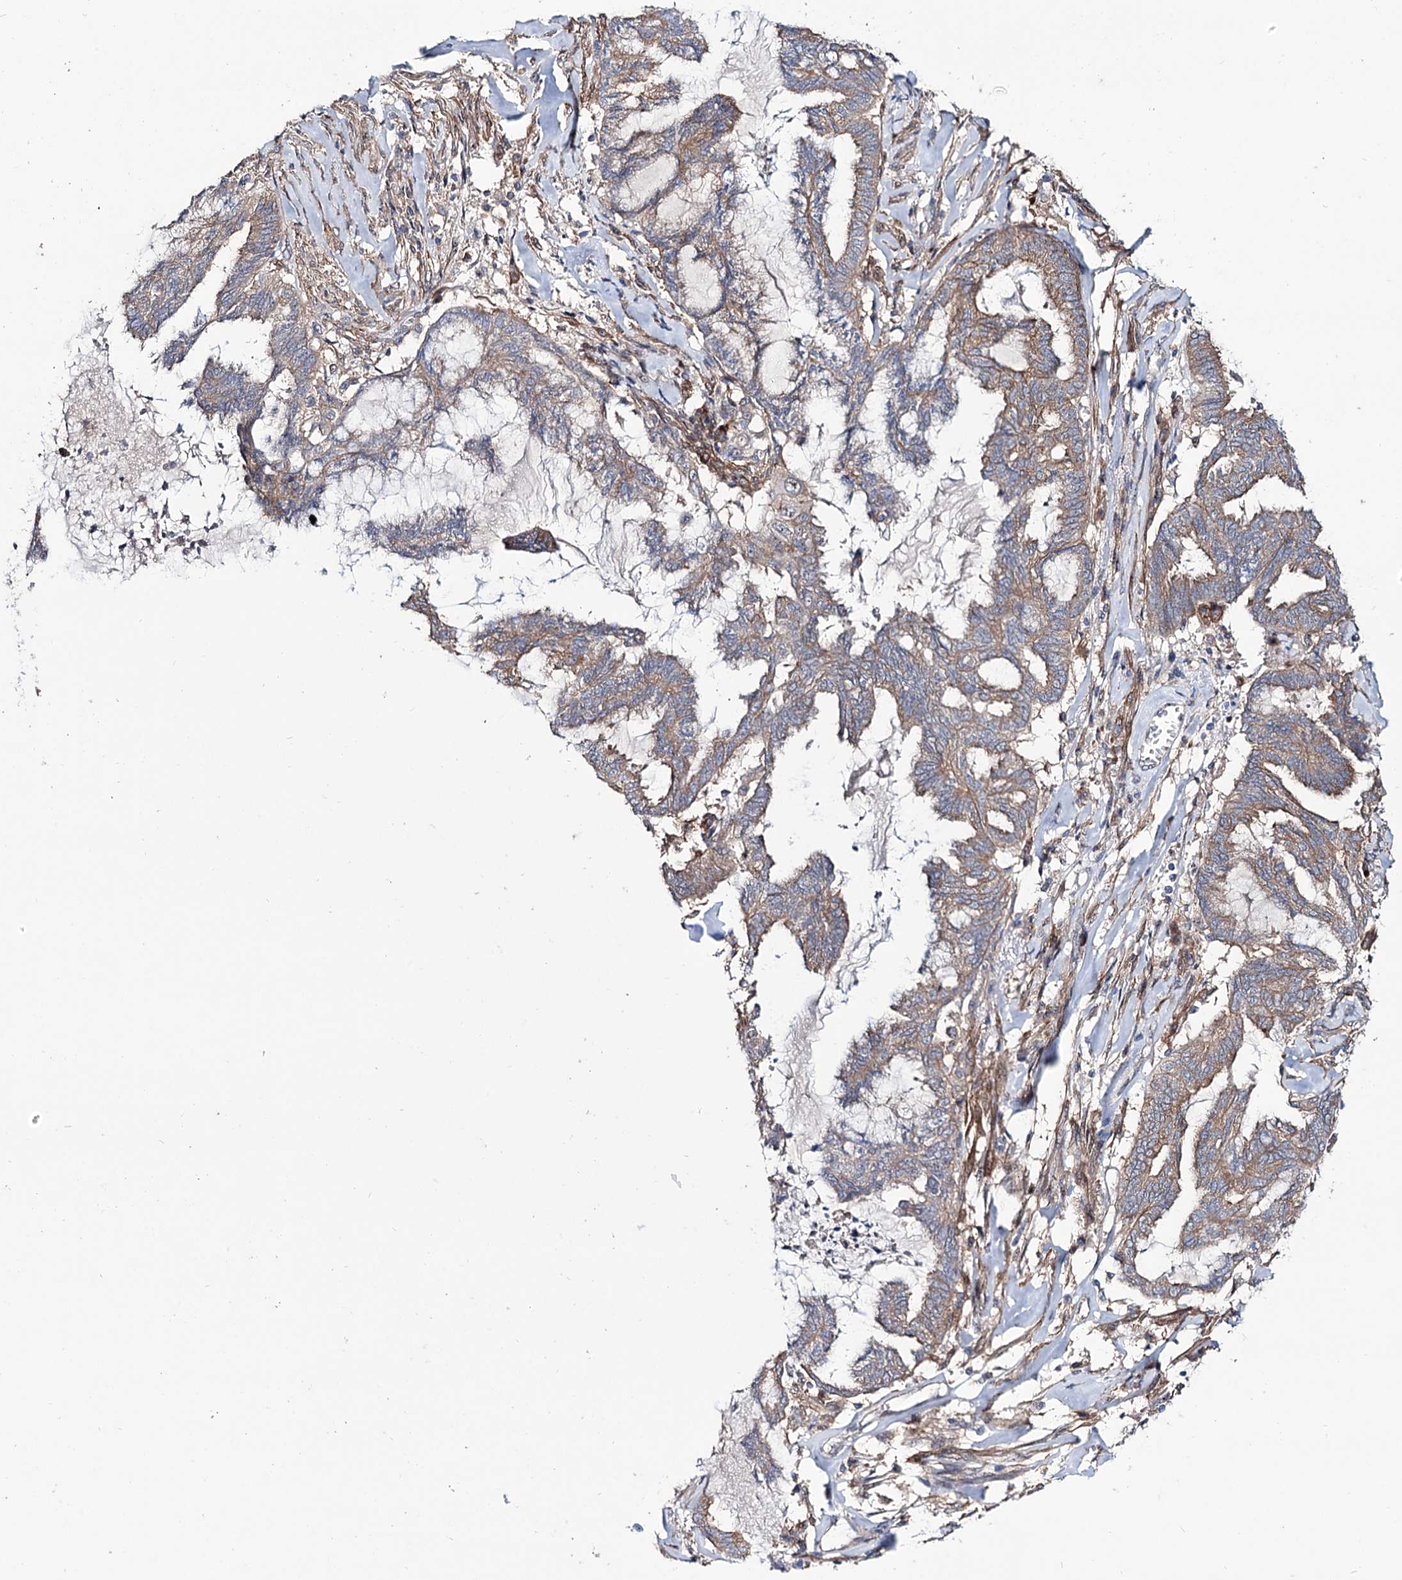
{"staining": {"intensity": "weak", "quantity": ">75%", "location": "cytoplasmic/membranous"}, "tissue": "endometrial cancer", "cell_type": "Tumor cells", "image_type": "cancer", "snomed": [{"axis": "morphology", "description": "Adenocarcinoma, NOS"}, {"axis": "topography", "description": "Endometrium"}], "caption": "Brown immunohistochemical staining in adenocarcinoma (endometrial) reveals weak cytoplasmic/membranous expression in about >75% of tumor cells.", "gene": "SEC24A", "patient": {"sex": "female", "age": 86}}